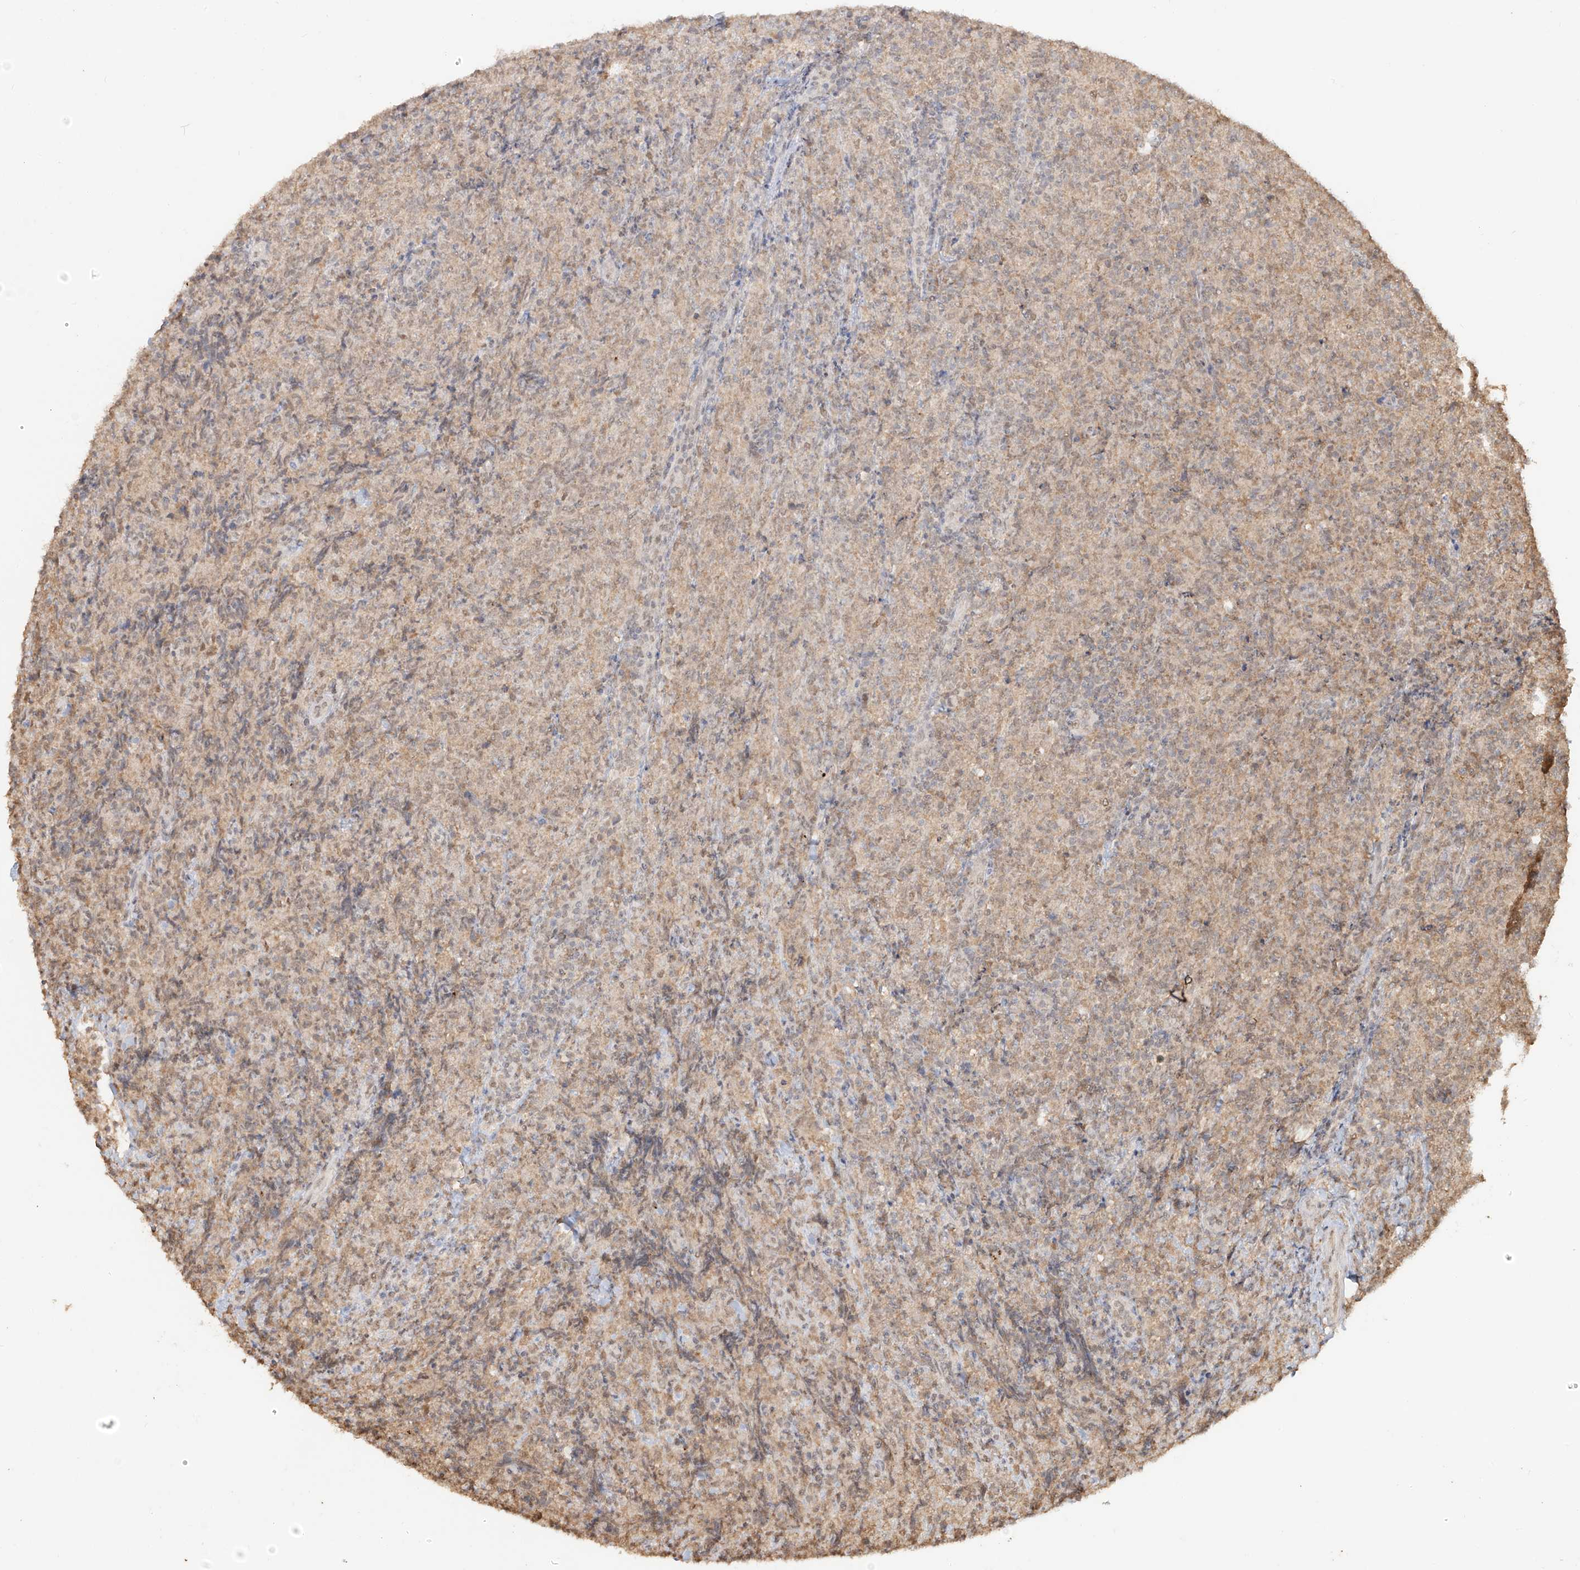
{"staining": {"intensity": "weak", "quantity": ">75%", "location": "cytoplasmic/membranous,nuclear"}, "tissue": "lymphoma", "cell_type": "Tumor cells", "image_type": "cancer", "snomed": [{"axis": "morphology", "description": "Malignant lymphoma, non-Hodgkin's type, High grade"}, {"axis": "topography", "description": "Tonsil"}], "caption": "This micrograph demonstrates lymphoma stained with IHC to label a protein in brown. The cytoplasmic/membranous and nuclear of tumor cells show weak positivity for the protein. Nuclei are counter-stained blue.", "gene": "TIGAR", "patient": {"sex": "female", "age": 36}}